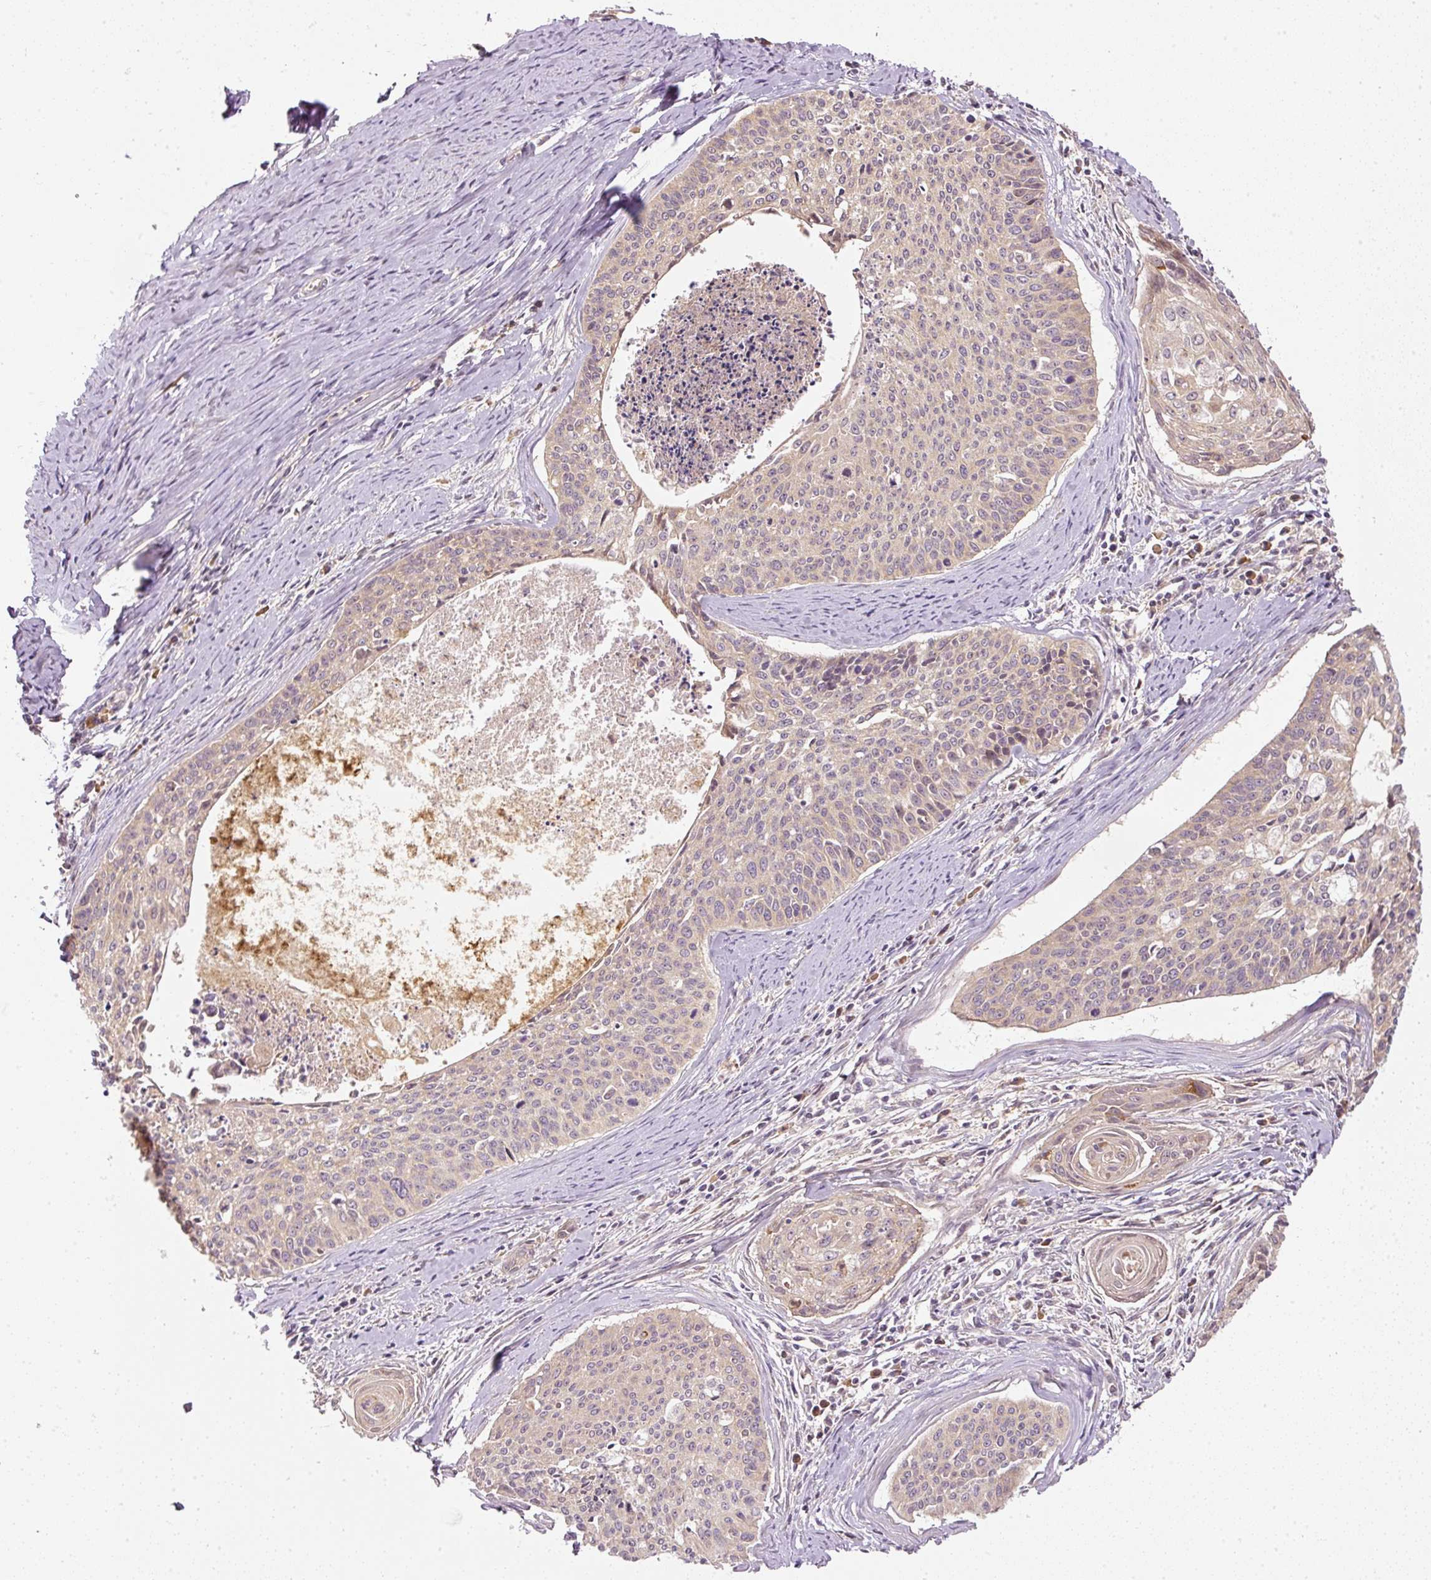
{"staining": {"intensity": "weak", "quantity": "<25%", "location": "cytoplasmic/membranous"}, "tissue": "cervical cancer", "cell_type": "Tumor cells", "image_type": "cancer", "snomed": [{"axis": "morphology", "description": "Squamous cell carcinoma, NOS"}, {"axis": "topography", "description": "Cervix"}], "caption": "DAB (3,3'-diaminobenzidine) immunohistochemical staining of cervical cancer (squamous cell carcinoma) shows no significant staining in tumor cells. Nuclei are stained in blue.", "gene": "CTTNBP2", "patient": {"sex": "female", "age": 55}}